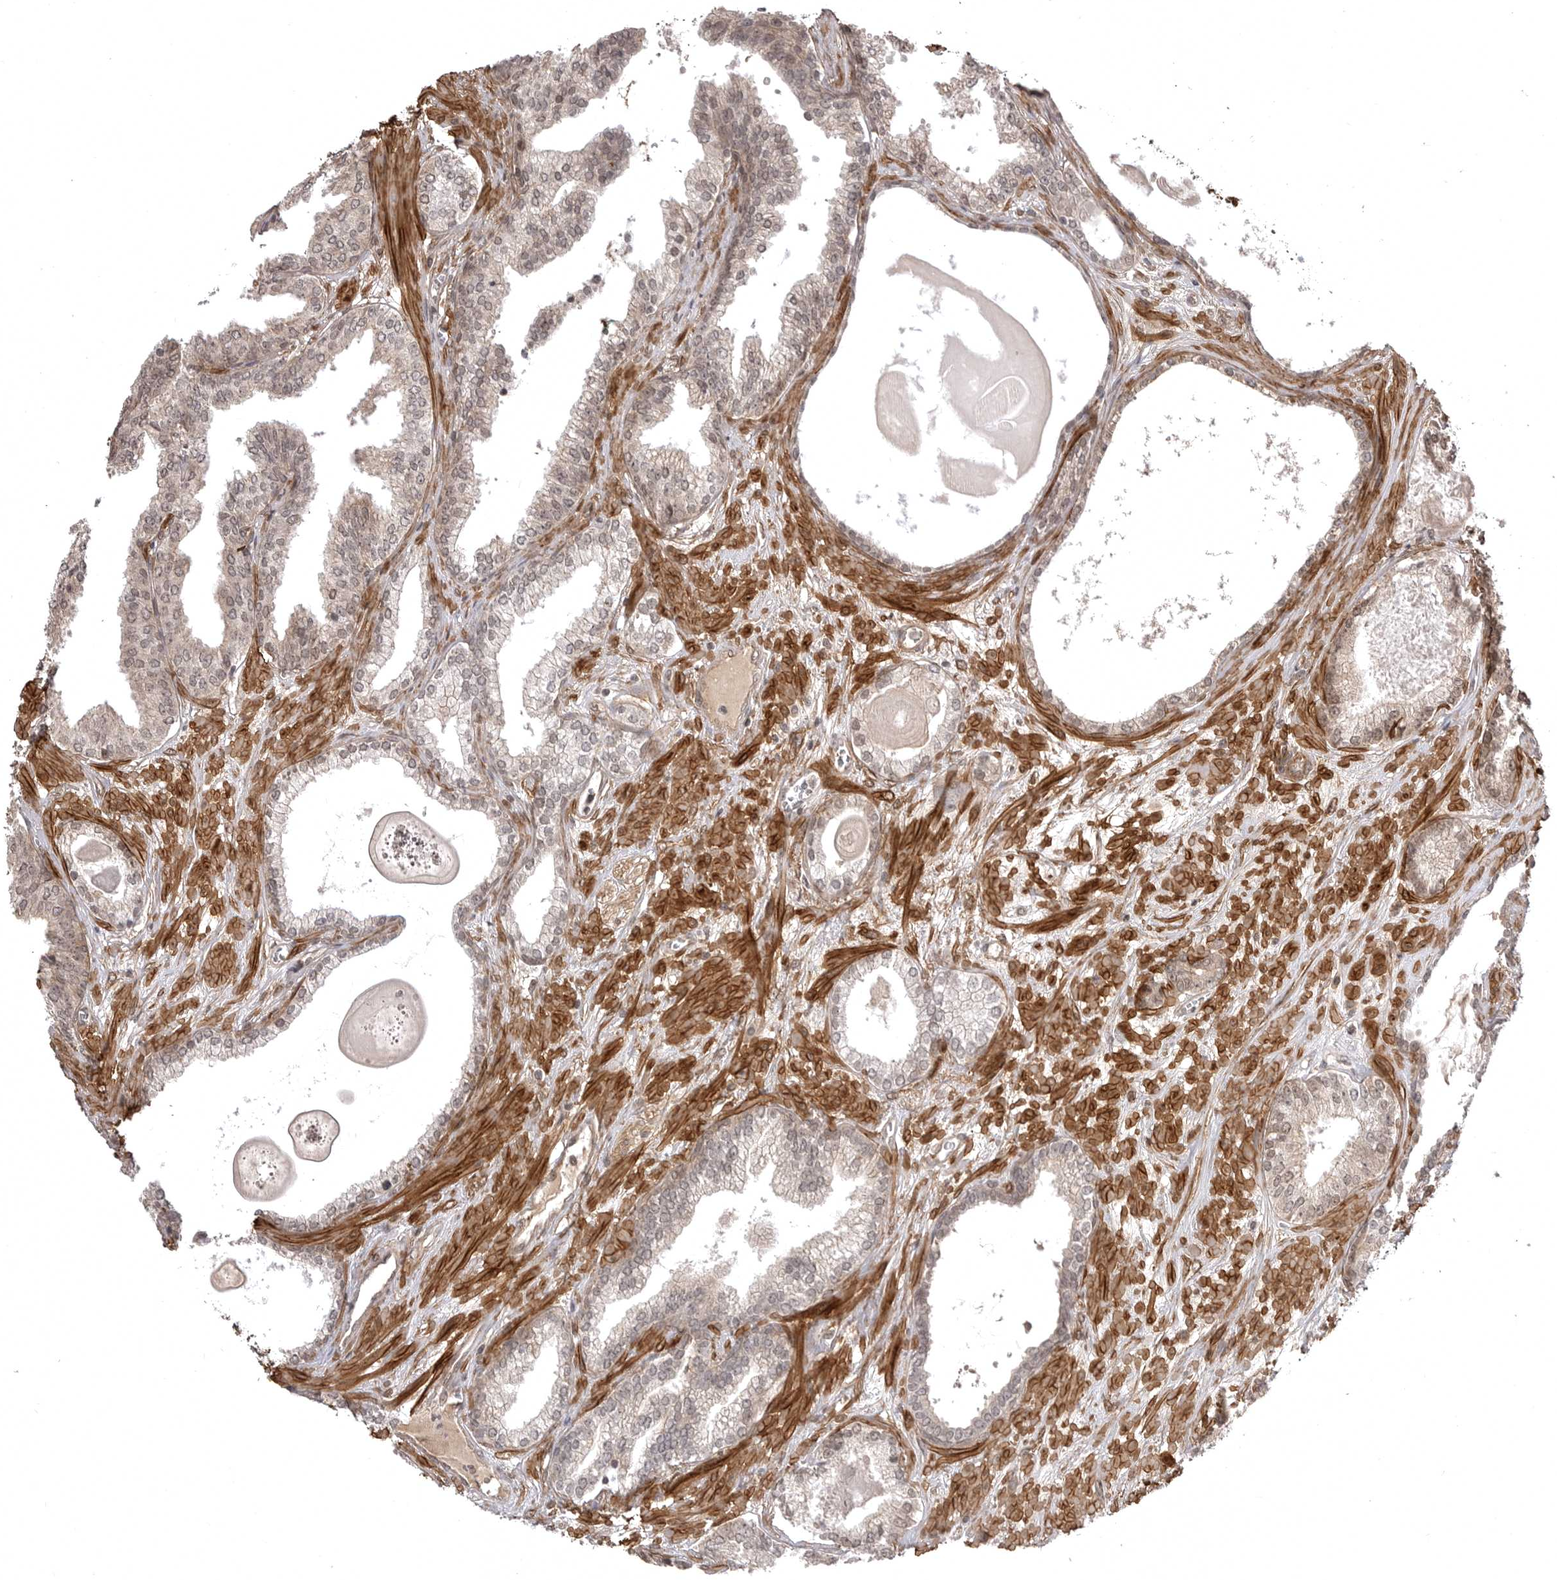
{"staining": {"intensity": "weak", "quantity": "<25%", "location": "cytoplasmic/membranous,nuclear"}, "tissue": "prostate cancer", "cell_type": "Tumor cells", "image_type": "cancer", "snomed": [{"axis": "morphology", "description": "Adenocarcinoma, Low grade"}, {"axis": "topography", "description": "Prostate"}], "caption": "Tumor cells are negative for brown protein staining in prostate cancer.", "gene": "SORBS1", "patient": {"sex": "male", "age": 70}}